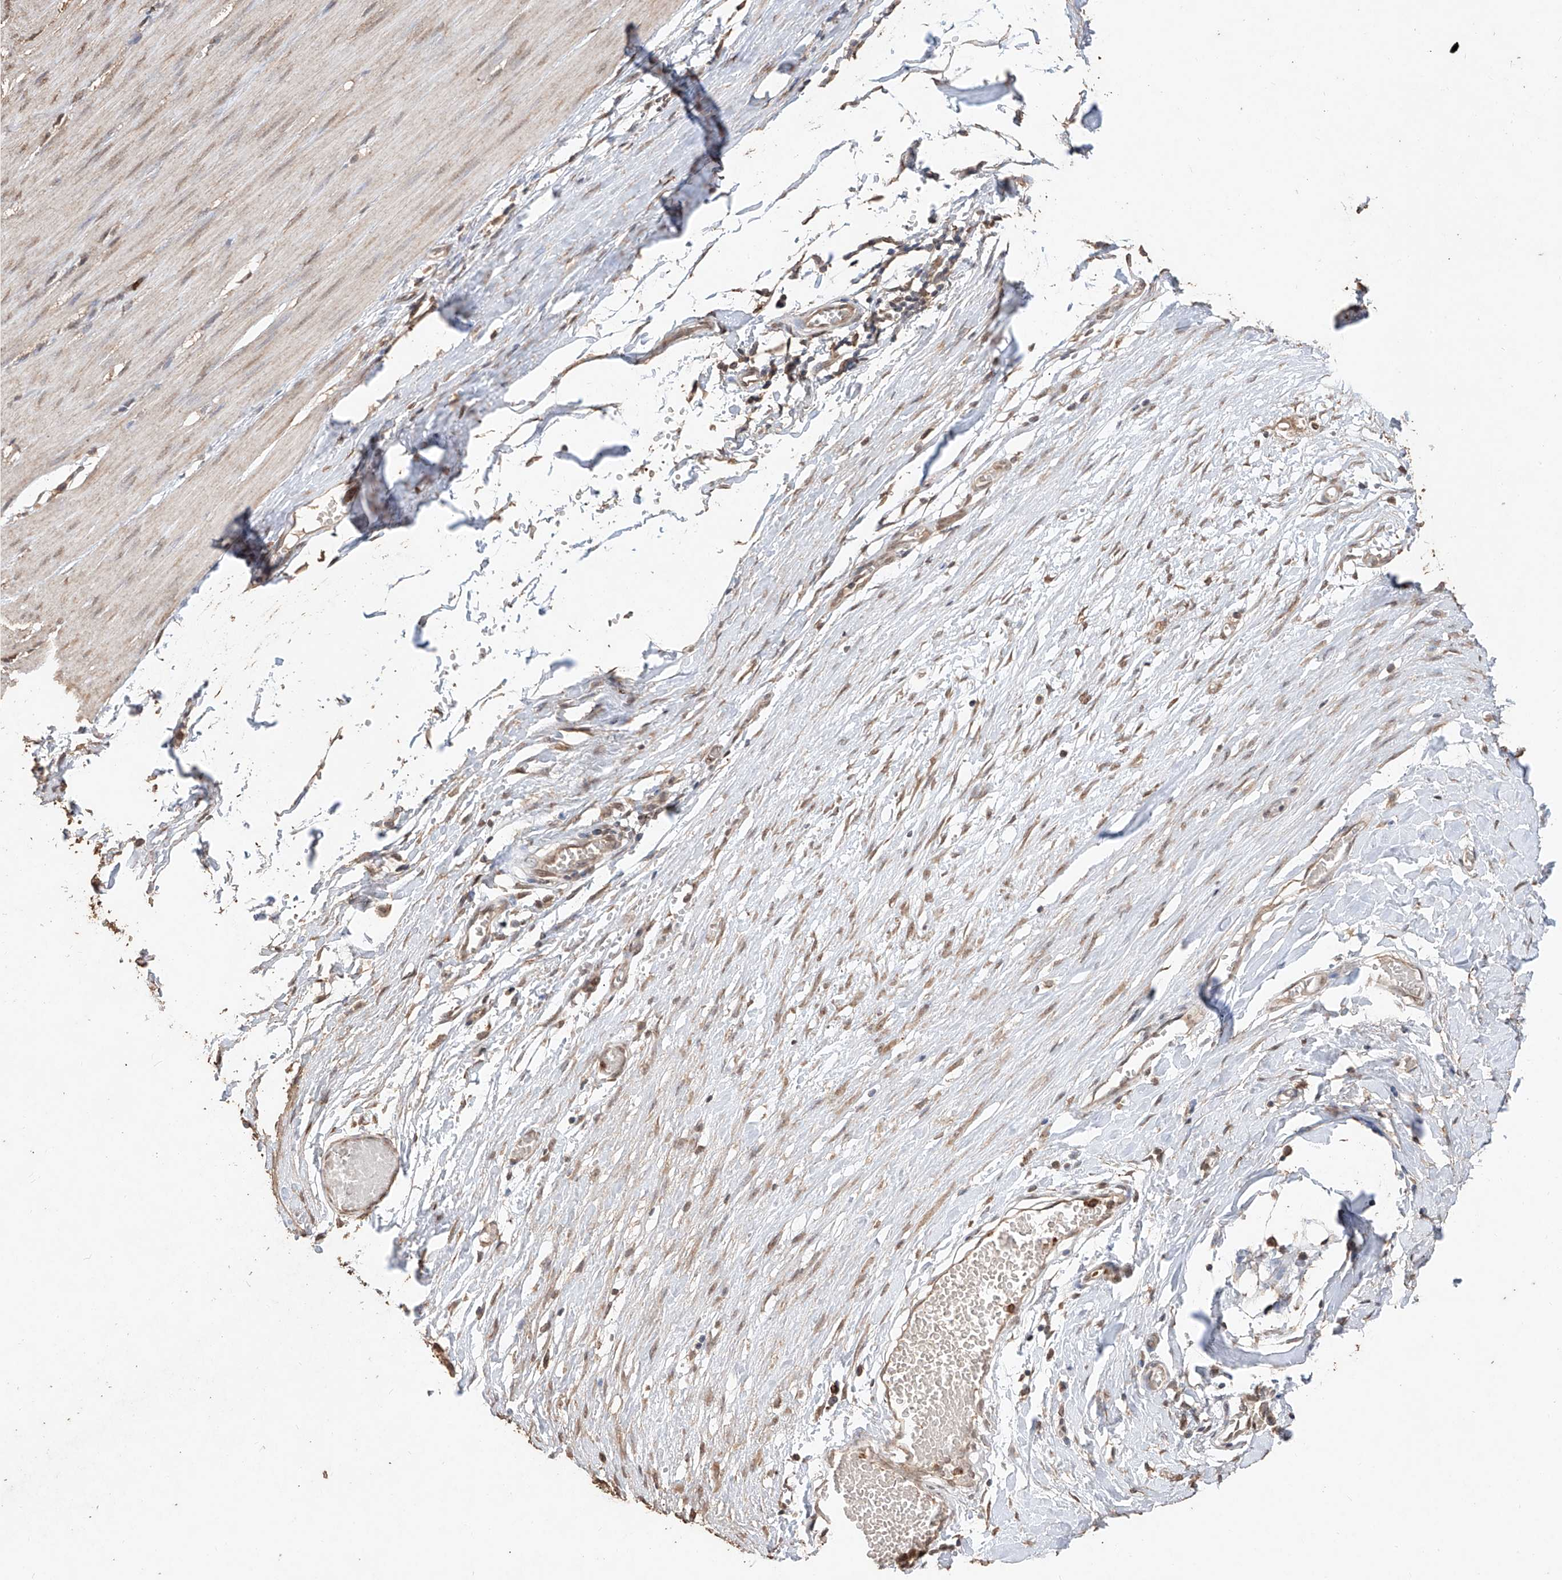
{"staining": {"intensity": "moderate", "quantity": "25%-75%", "location": "nuclear"}, "tissue": "smooth muscle", "cell_type": "Smooth muscle cells", "image_type": "normal", "snomed": [{"axis": "morphology", "description": "Normal tissue, NOS"}, {"axis": "morphology", "description": "Adenocarcinoma, NOS"}, {"axis": "topography", "description": "Colon"}, {"axis": "topography", "description": "Peripheral nerve tissue"}], "caption": "High-power microscopy captured an immunohistochemistry (IHC) photomicrograph of unremarkable smooth muscle, revealing moderate nuclear expression in about 25%-75% of smooth muscle cells.", "gene": "ELOVL1", "patient": {"sex": "male", "age": 14}}